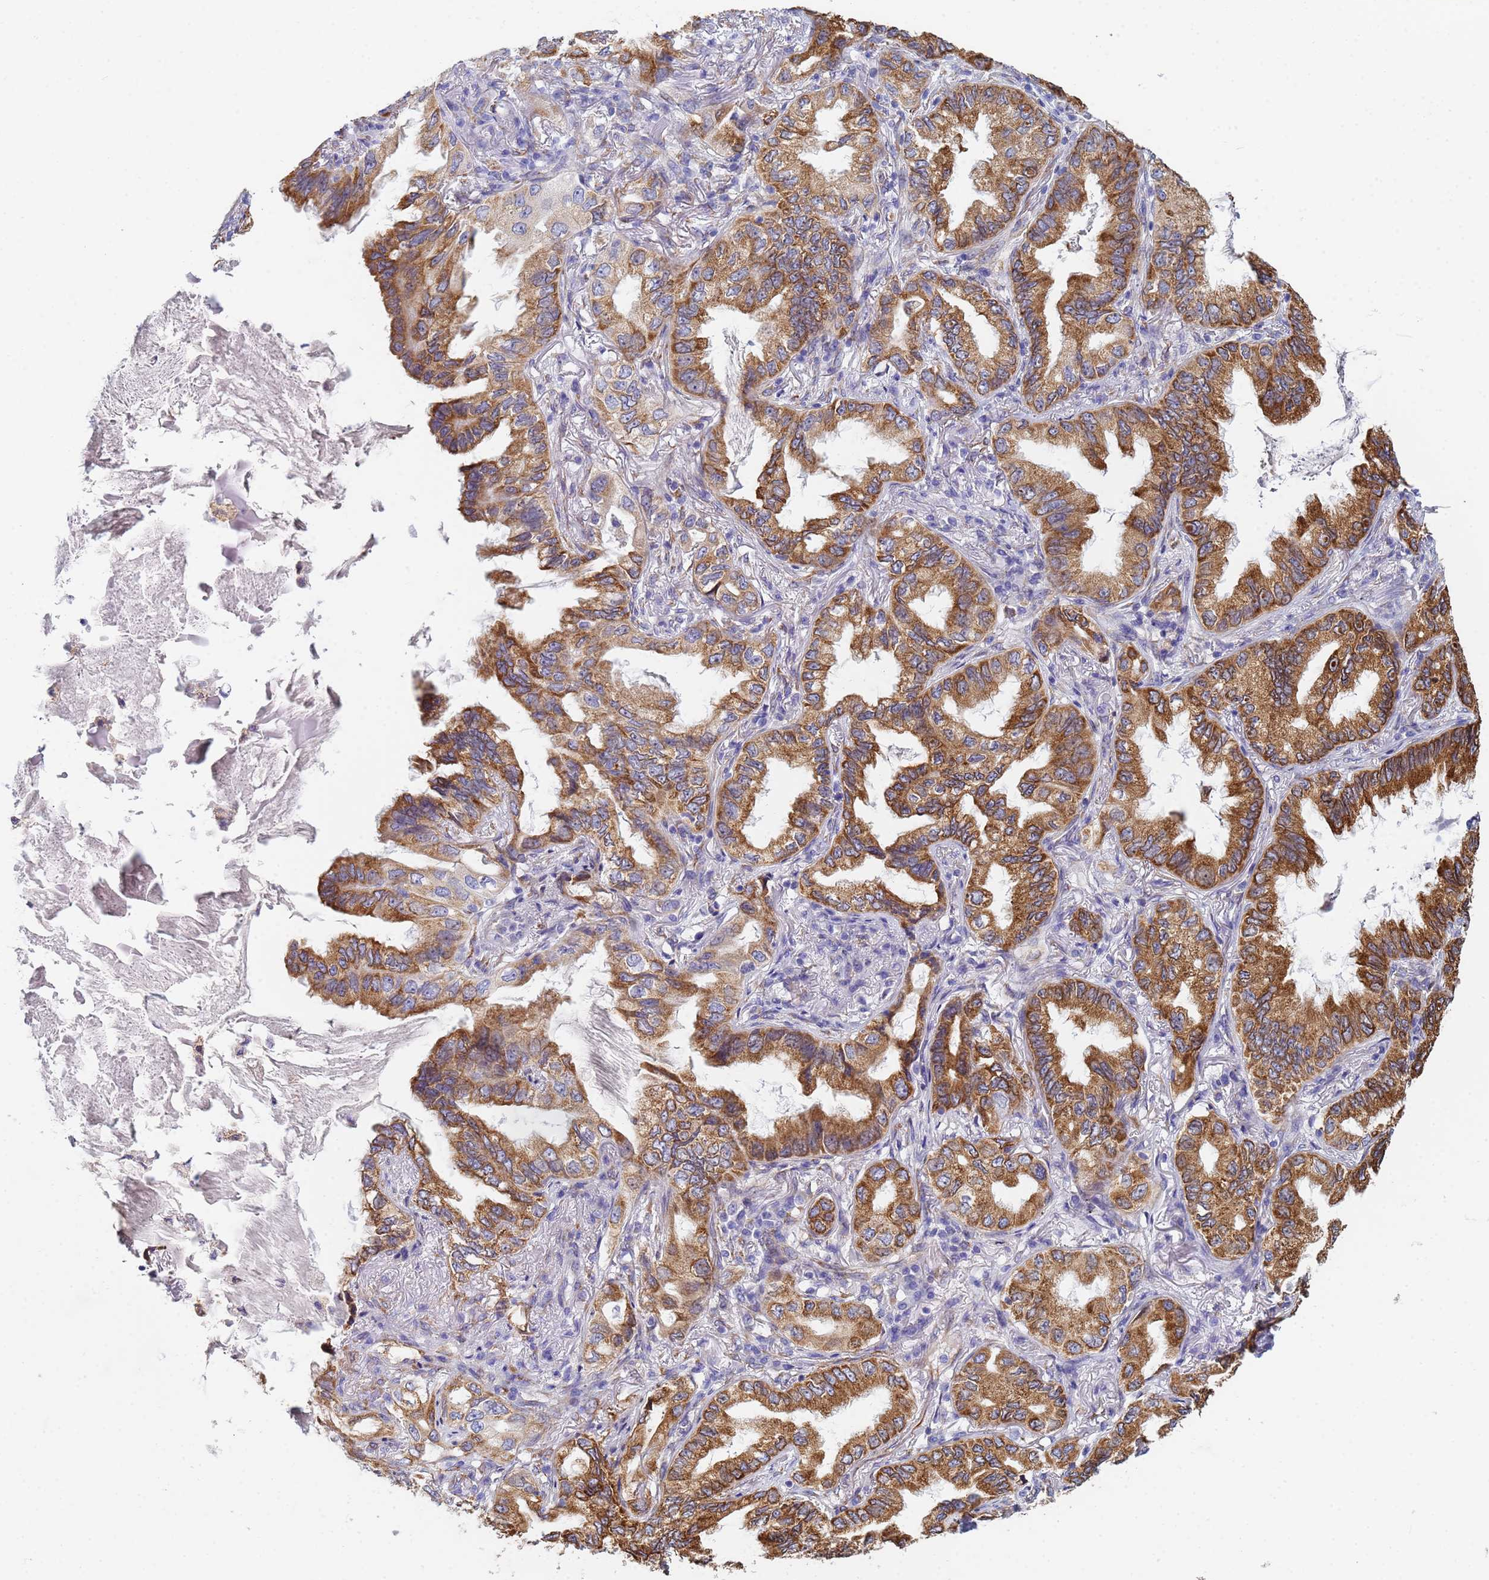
{"staining": {"intensity": "strong", "quantity": ">75%", "location": "cytoplasmic/membranous"}, "tissue": "lung cancer", "cell_type": "Tumor cells", "image_type": "cancer", "snomed": [{"axis": "morphology", "description": "Adenocarcinoma, NOS"}, {"axis": "topography", "description": "Lung"}], "caption": "High-power microscopy captured an immunohistochemistry (IHC) photomicrograph of adenocarcinoma (lung), revealing strong cytoplasmic/membranous staining in approximately >75% of tumor cells.", "gene": "GDAP2", "patient": {"sex": "female", "age": 69}}